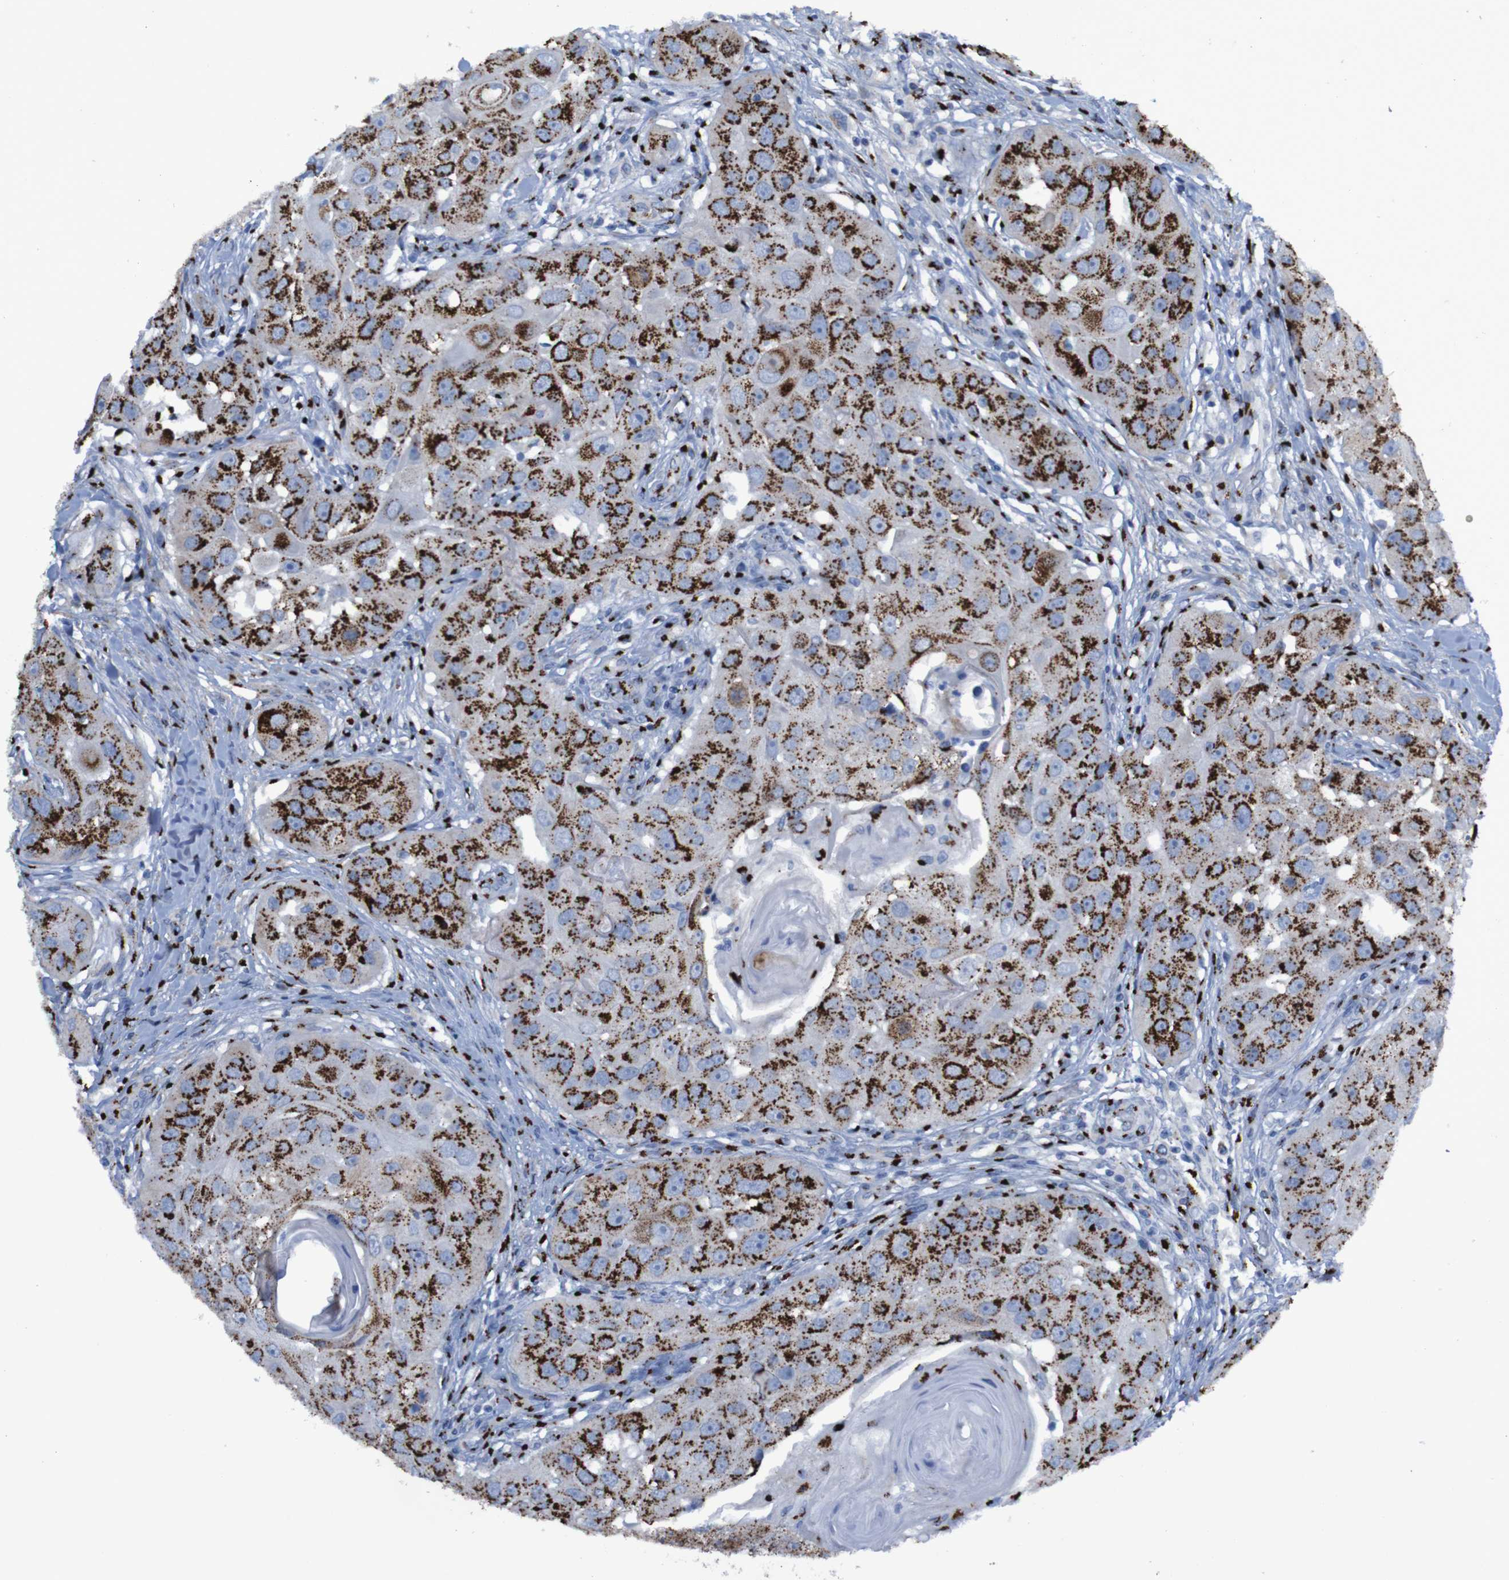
{"staining": {"intensity": "strong", "quantity": ">75%", "location": "cytoplasmic/membranous"}, "tissue": "head and neck cancer", "cell_type": "Tumor cells", "image_type": "cancer", "snomed": [{"axis": "morphology", "description": "Normal tissue, NOS"}, {"axis": "morphology", "description": "Squamous cell carcinoma, NOS"}, {"axis": "topography", "description": "Skeletal muscle"}, {"axis": "topography", "description": "Head-Neck"}], "caption": "Head and neck squamous cell carcinoma stained with a brown dye exhibits strong cytoplasmic/membranous positive expression in about >75% of tumor cells.", "gene": "GOLM1", "patient": {"sex": "male", "age": 51}}